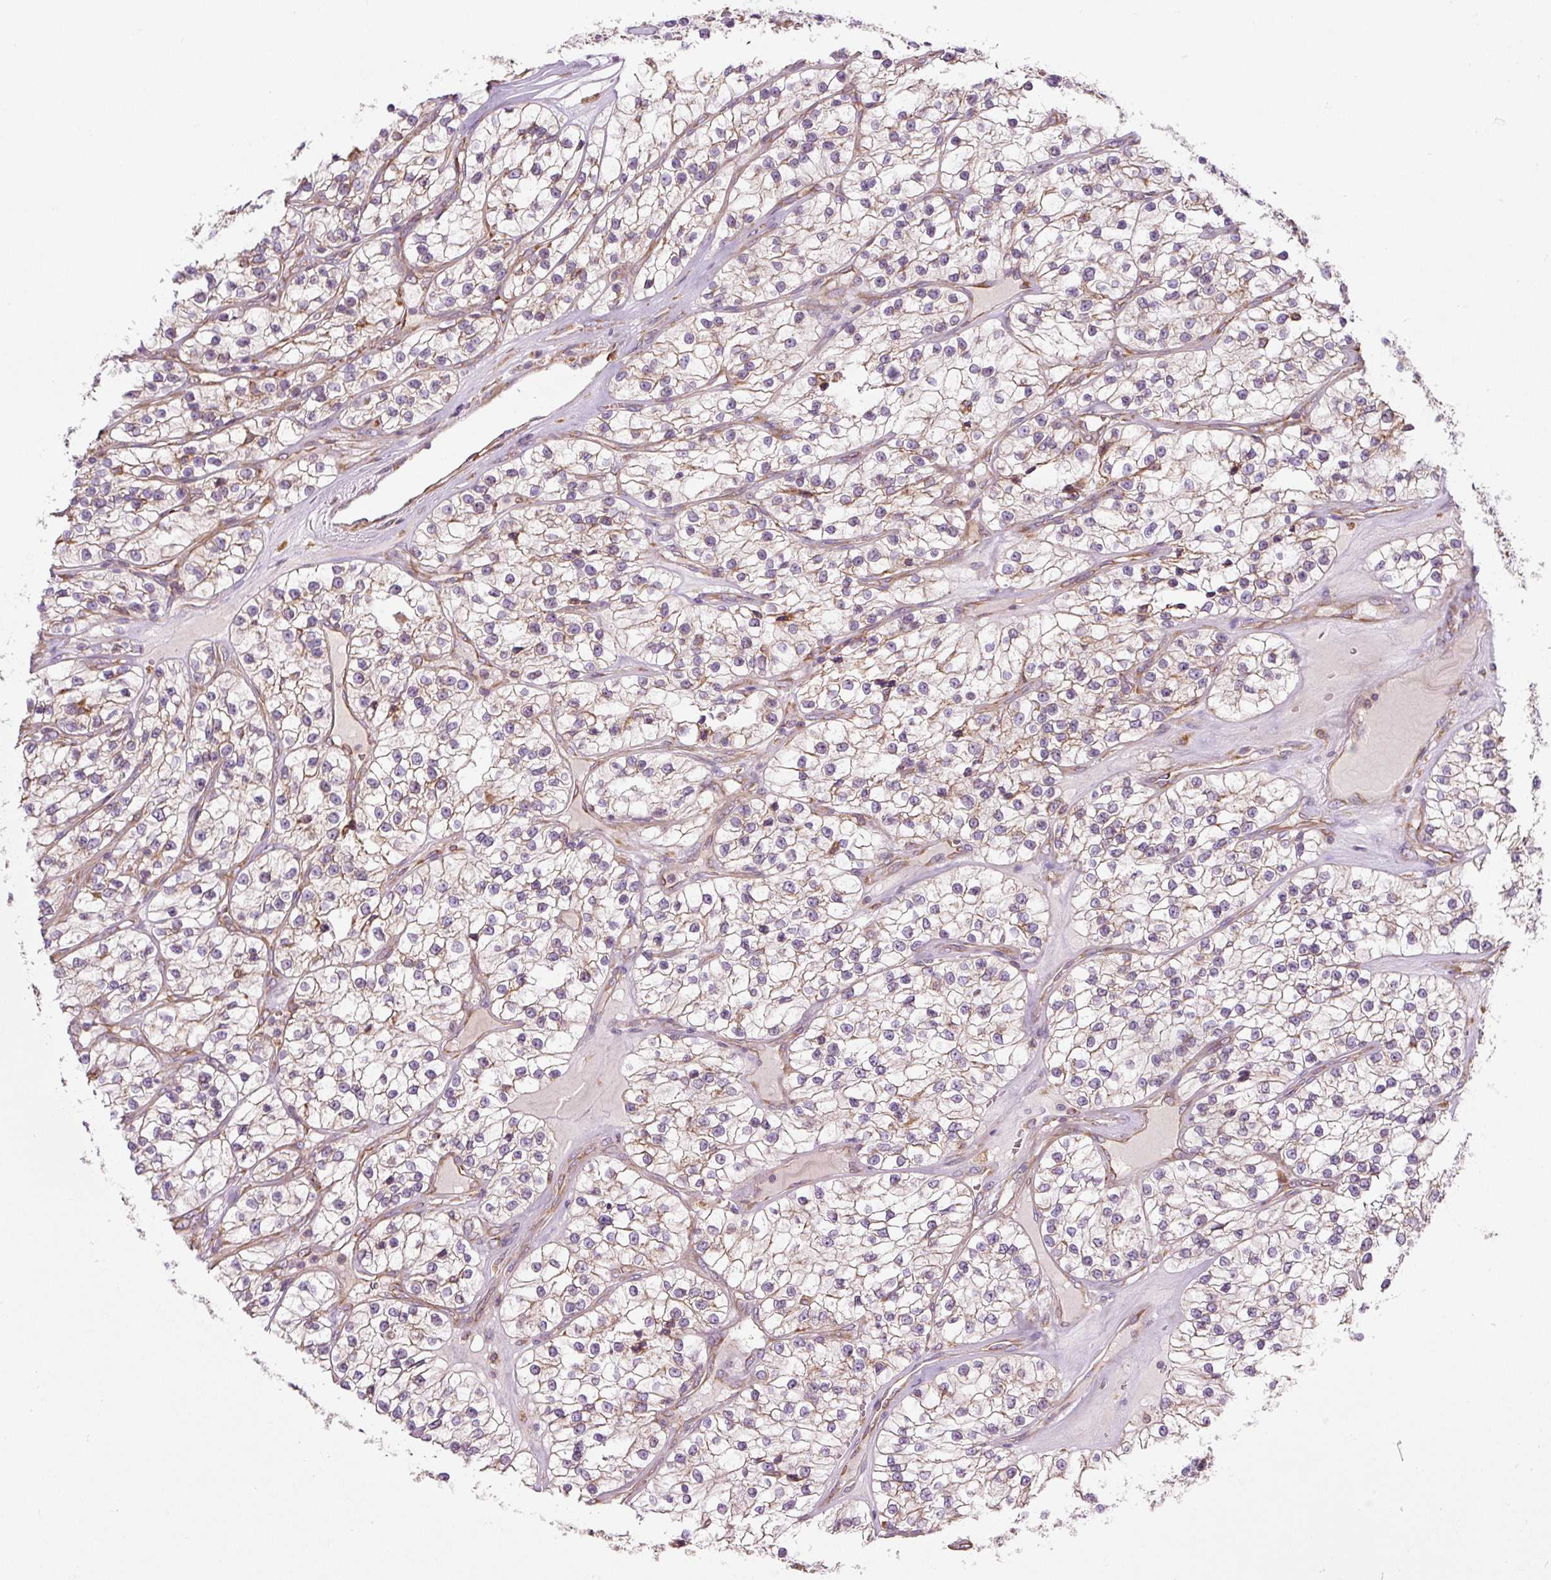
{"staining": {"intensity": "negative", "quantity": "none", "location": "none"}, "tissue": "renal cancer", "cell_type": "Tumor cells", "image_type": "cancer", "snomed": [{"axis": "morphology", "description": "Adenocarcinoma, NOS"}, {"axis": "topography", "description": "Kidney"}], "caption": "Adenocarcinoma (renal) was stained to show a protein in brown. There is no significant expression in tumor cells. Brightfield microscopy of immunohistochemistry (IHC) stained with DAB (brown) and hematoxylin (blue), captured at high magnification.", "gene": "MORN4", "patient": {"sex": "female", "age": 57}}